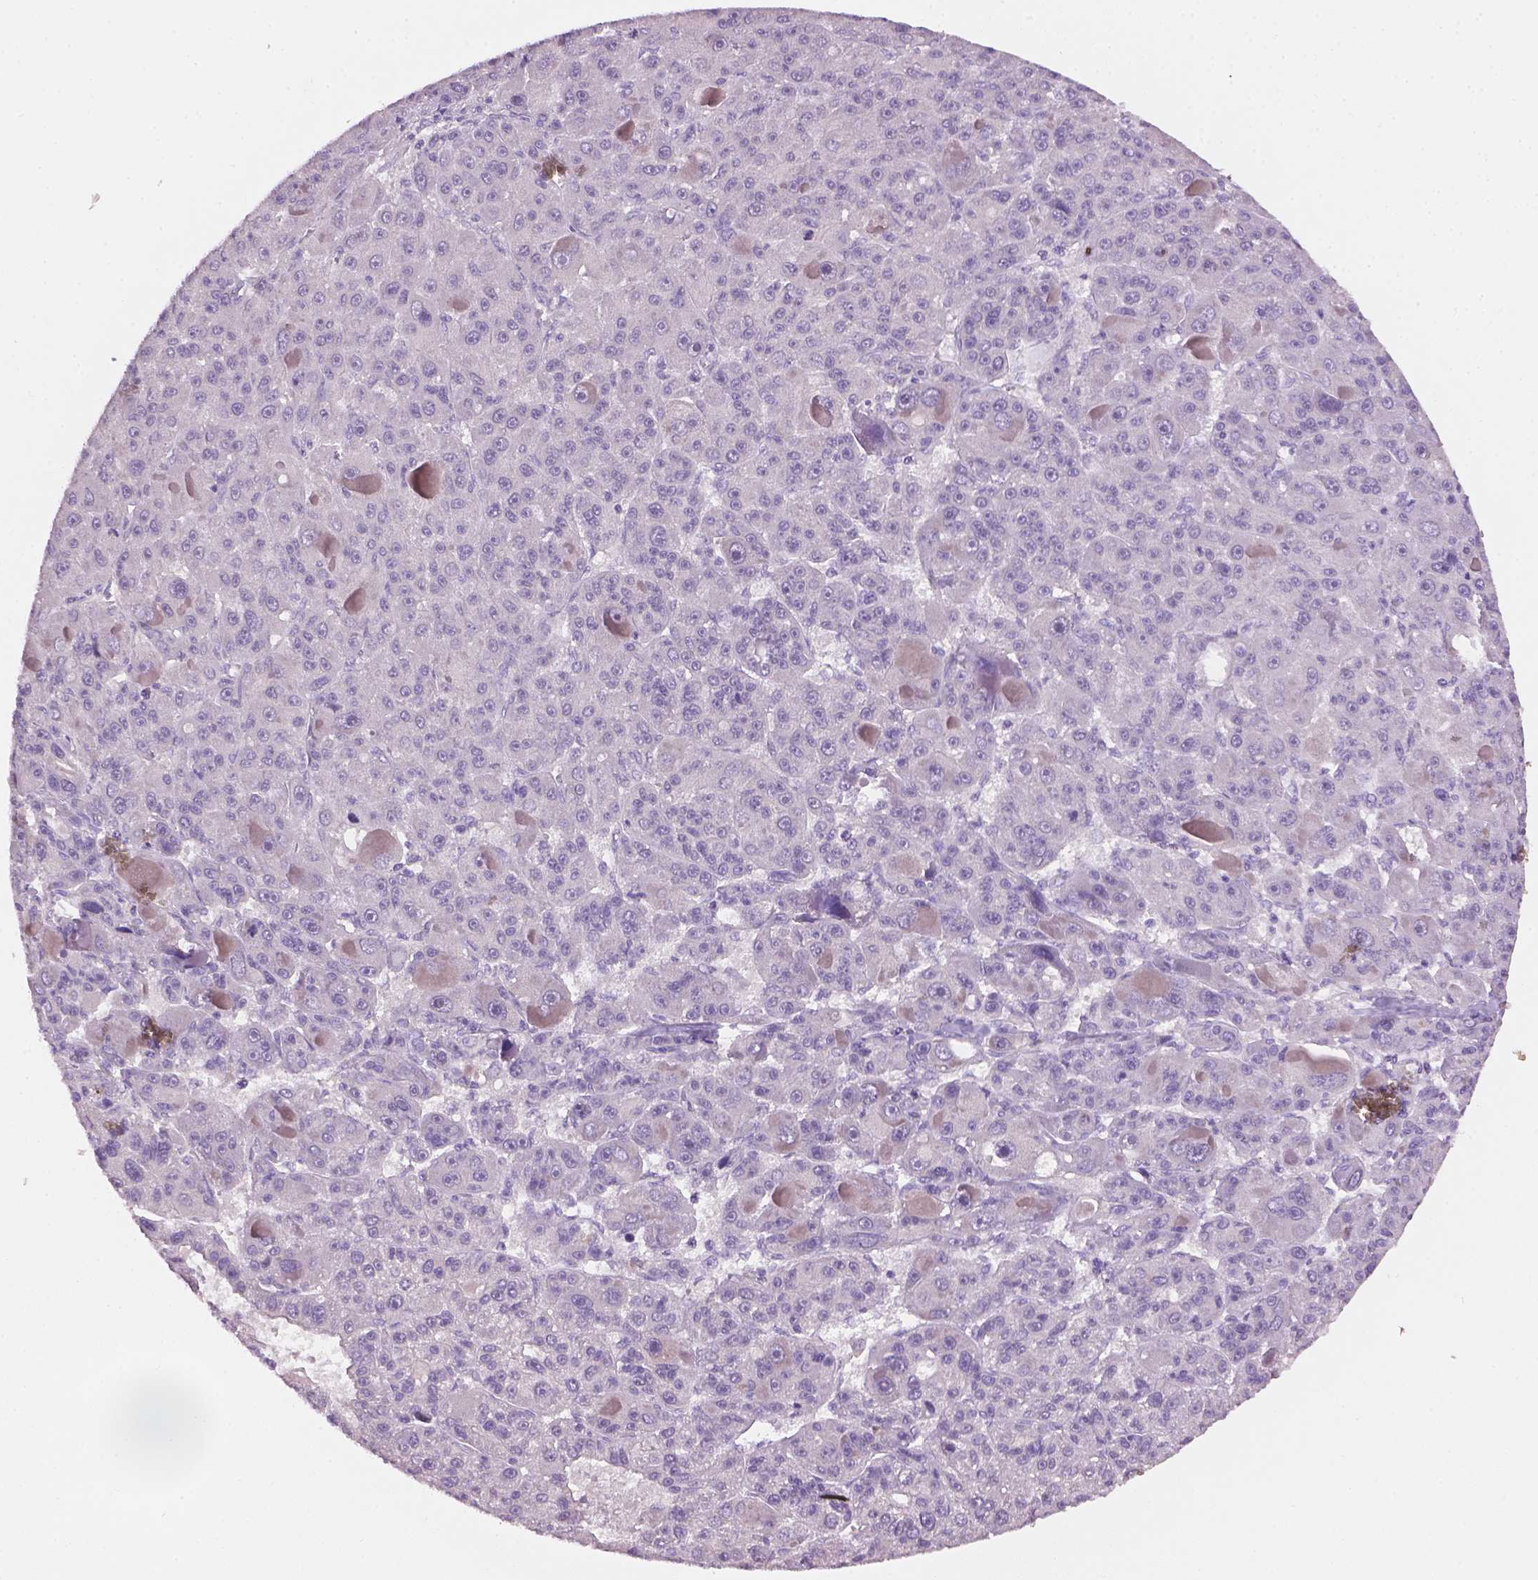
{"staining": {"intensity": "negative", "quantity": "none", "location": "none"}, "tissue": "liver cancer", "cell_type": "Tumor cells", "image_type": "cancer", "snomed": [{"axis": "morphology", "description": "Carcinoma, Hepatocellular, NOS"}, {"axis": "topography", "description": "Liver"}], "caption": "The IHC image has no significant positivity in tumor cells of liver cancer (hepatocellular carcinoma) tissue.", "gene": "KRT17", "patient": {"sex": "male", "age": 76}}